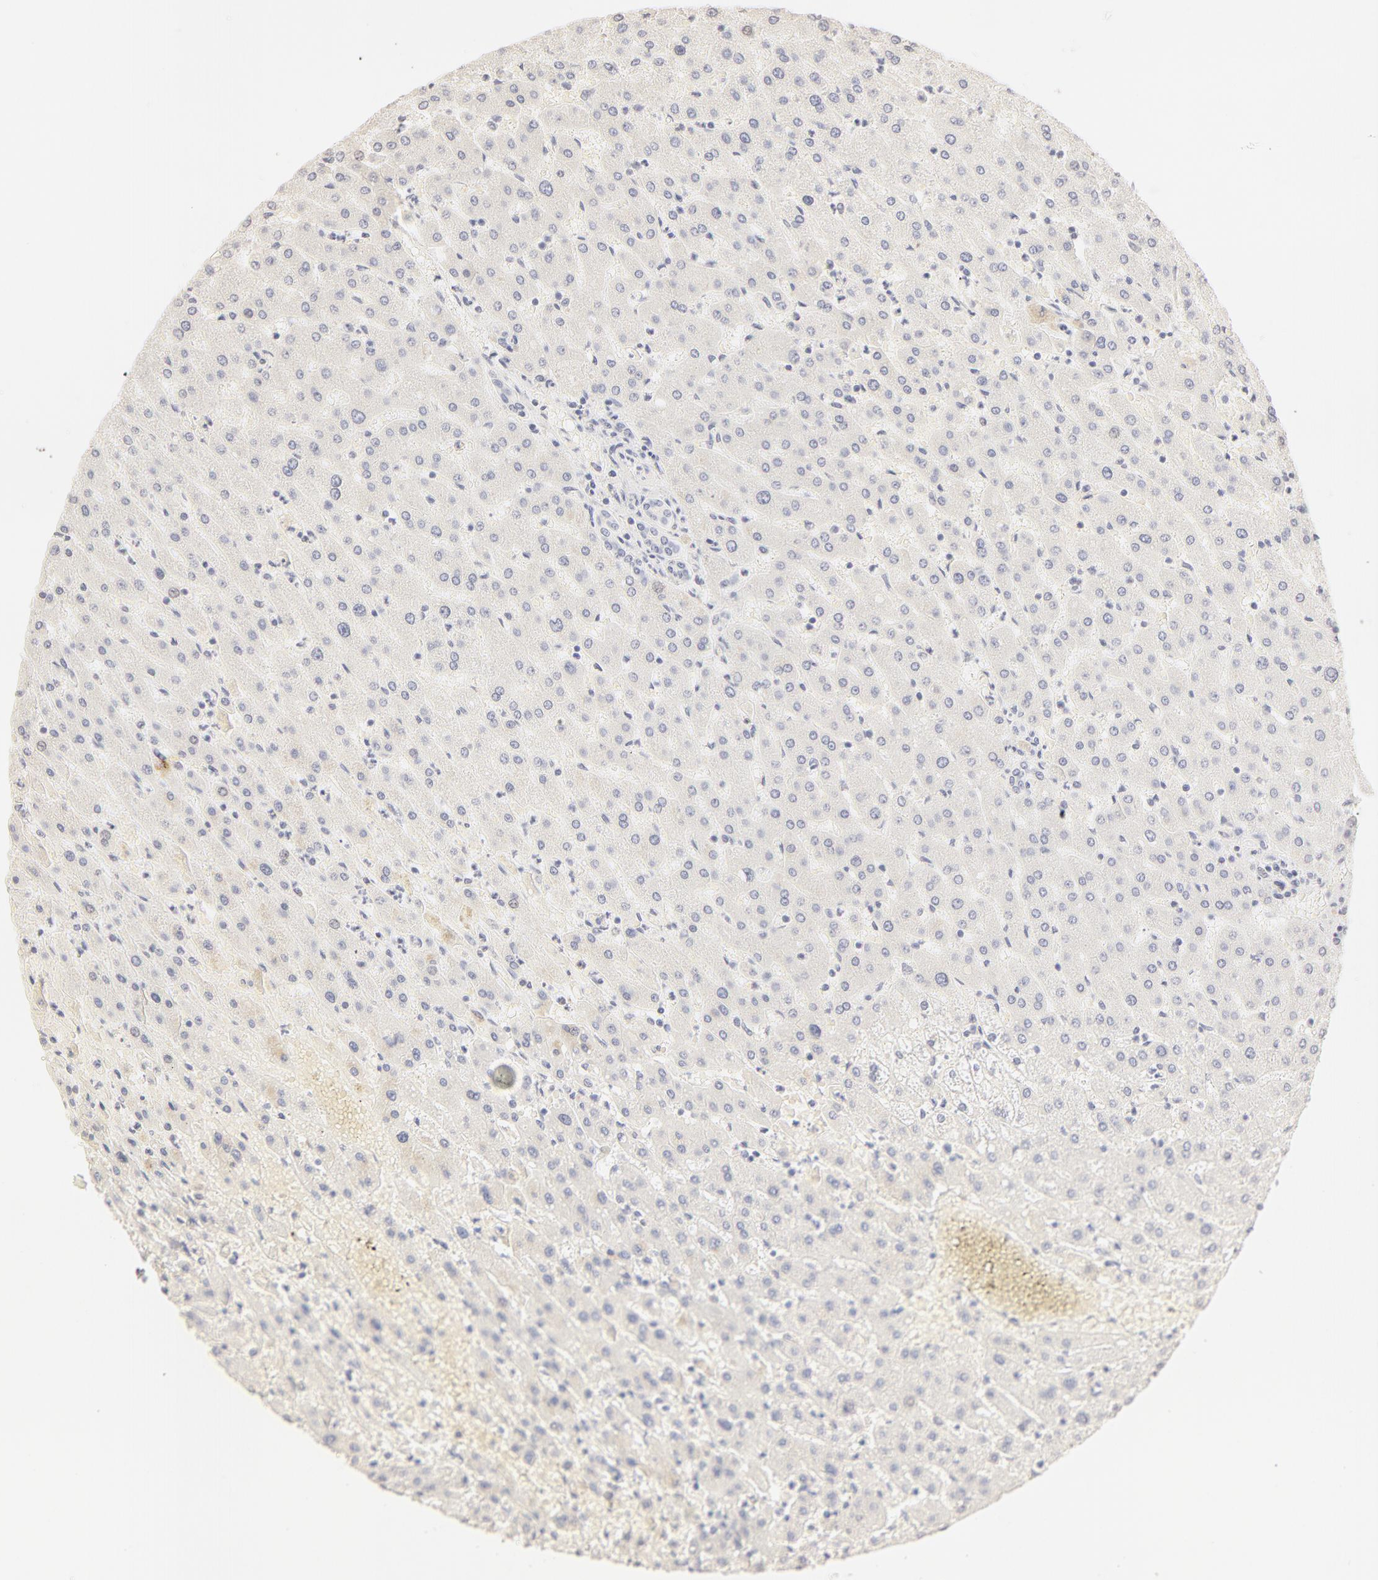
{"staining": {"intensity": "negative", "quantity": "none", "location": "none"}, "tissue": "liver", "cell_type": "Cholangiocytes", "image_type": "normal", "snomed": [{"axis": "morphology", "description": "Normal tissue, NOS"}, {"axis": "topography", "description": "Liver"}], "caption": "This is a image of immunohistochemistry staining of benign liver, which shows no positivity in cholangiocytes.", "gene": "LGALS7B", "patient": {"sex": "female", "age": 30}}